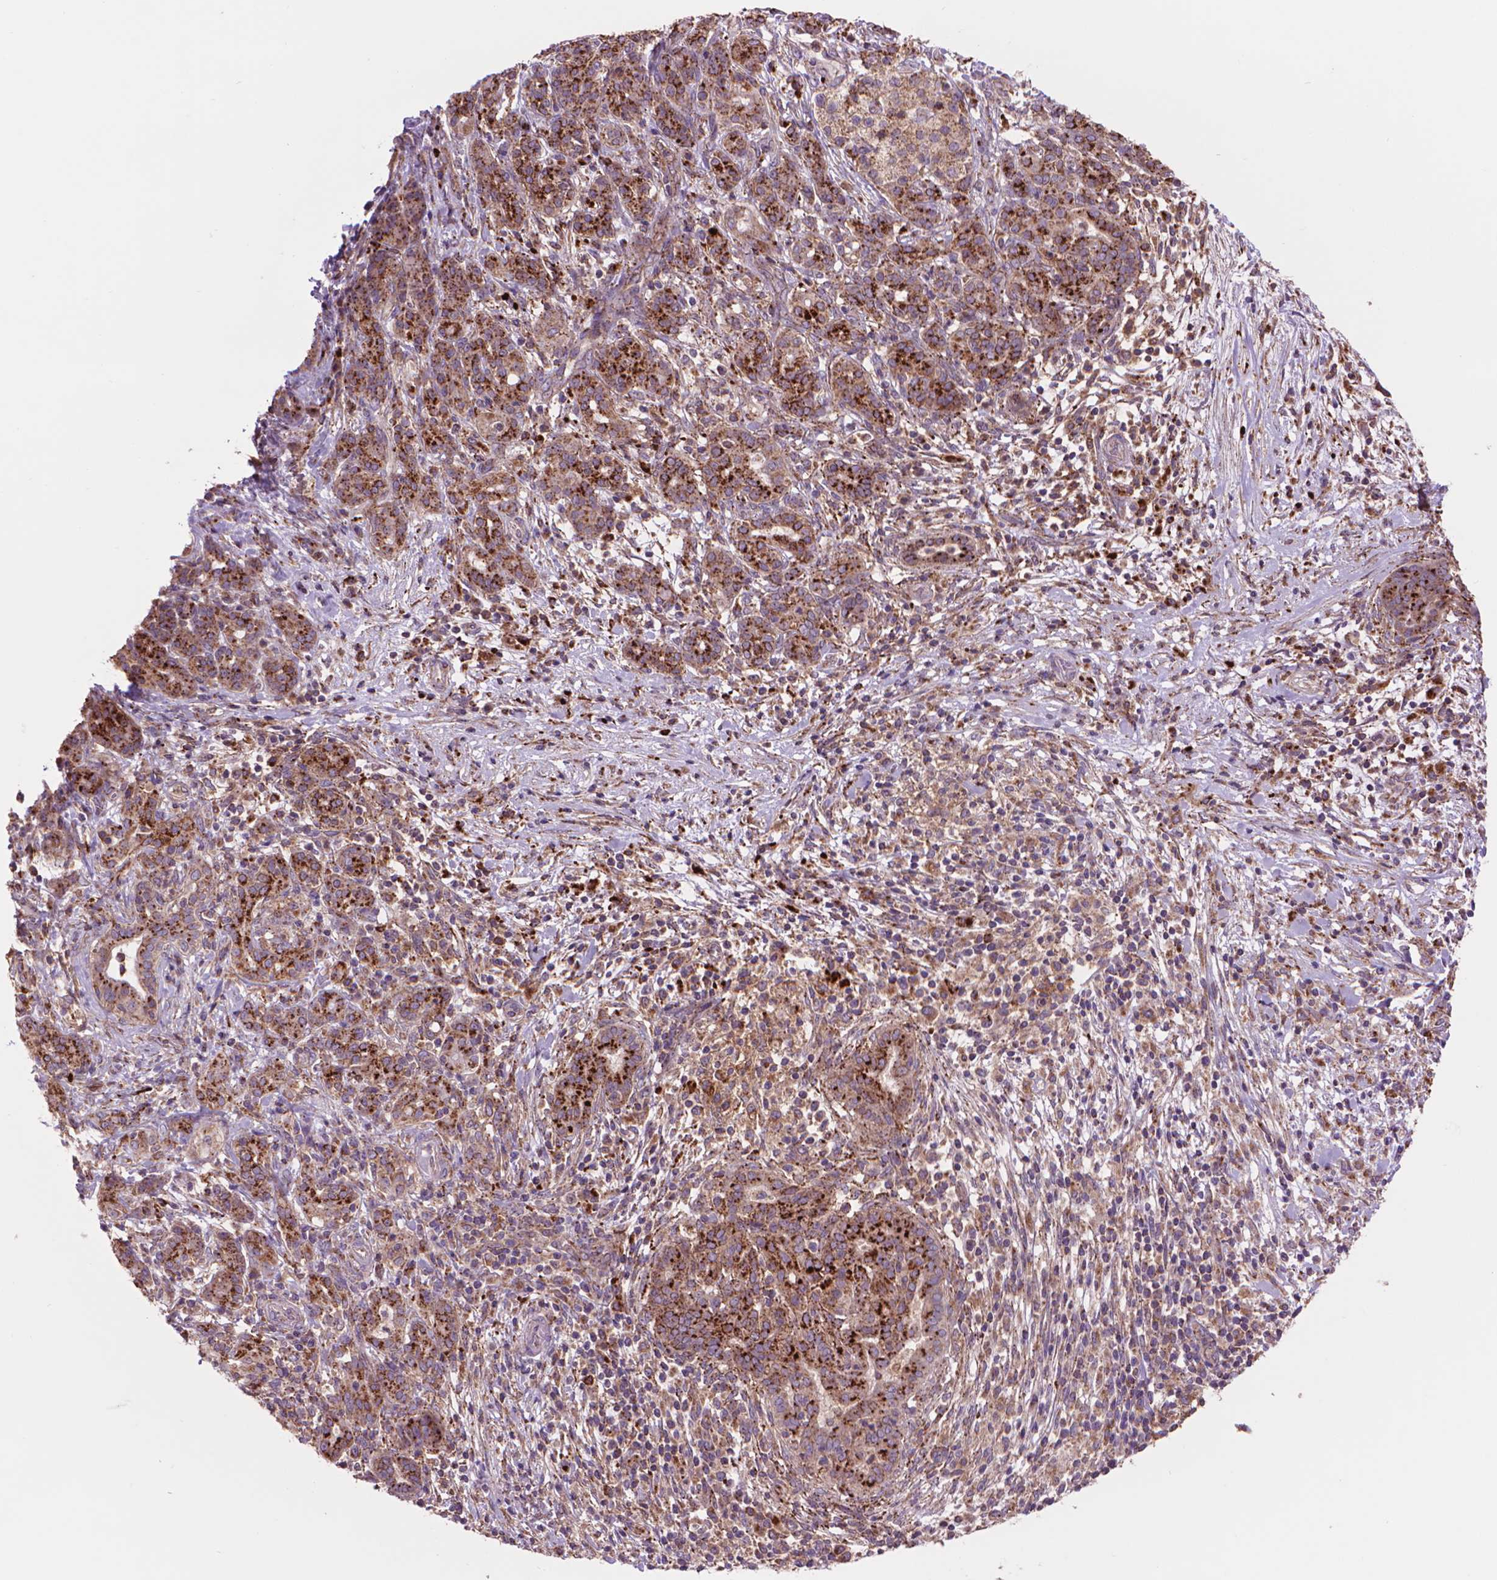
{"staining": {"intensity": "strong", "quantity": ">75%", "location": "cytoplasmic/membranous"}, "tissue": "pancreatic cancer", "cell_type": "Tumor cells", "image_type": "cancer", "snomed": [{"axis": "morphology", "description": "Adenocarcinoma, NOS"}, {"axis": "topography", "description": "Pancreas"}], "caption": "A brown stain labels strong cytoplasmic/membranous expression of a protein in adenocarcinoma (pancreatic) tumor cells.", "gene": "GLB1", "patient": {"sex": "male", "age": 44}}